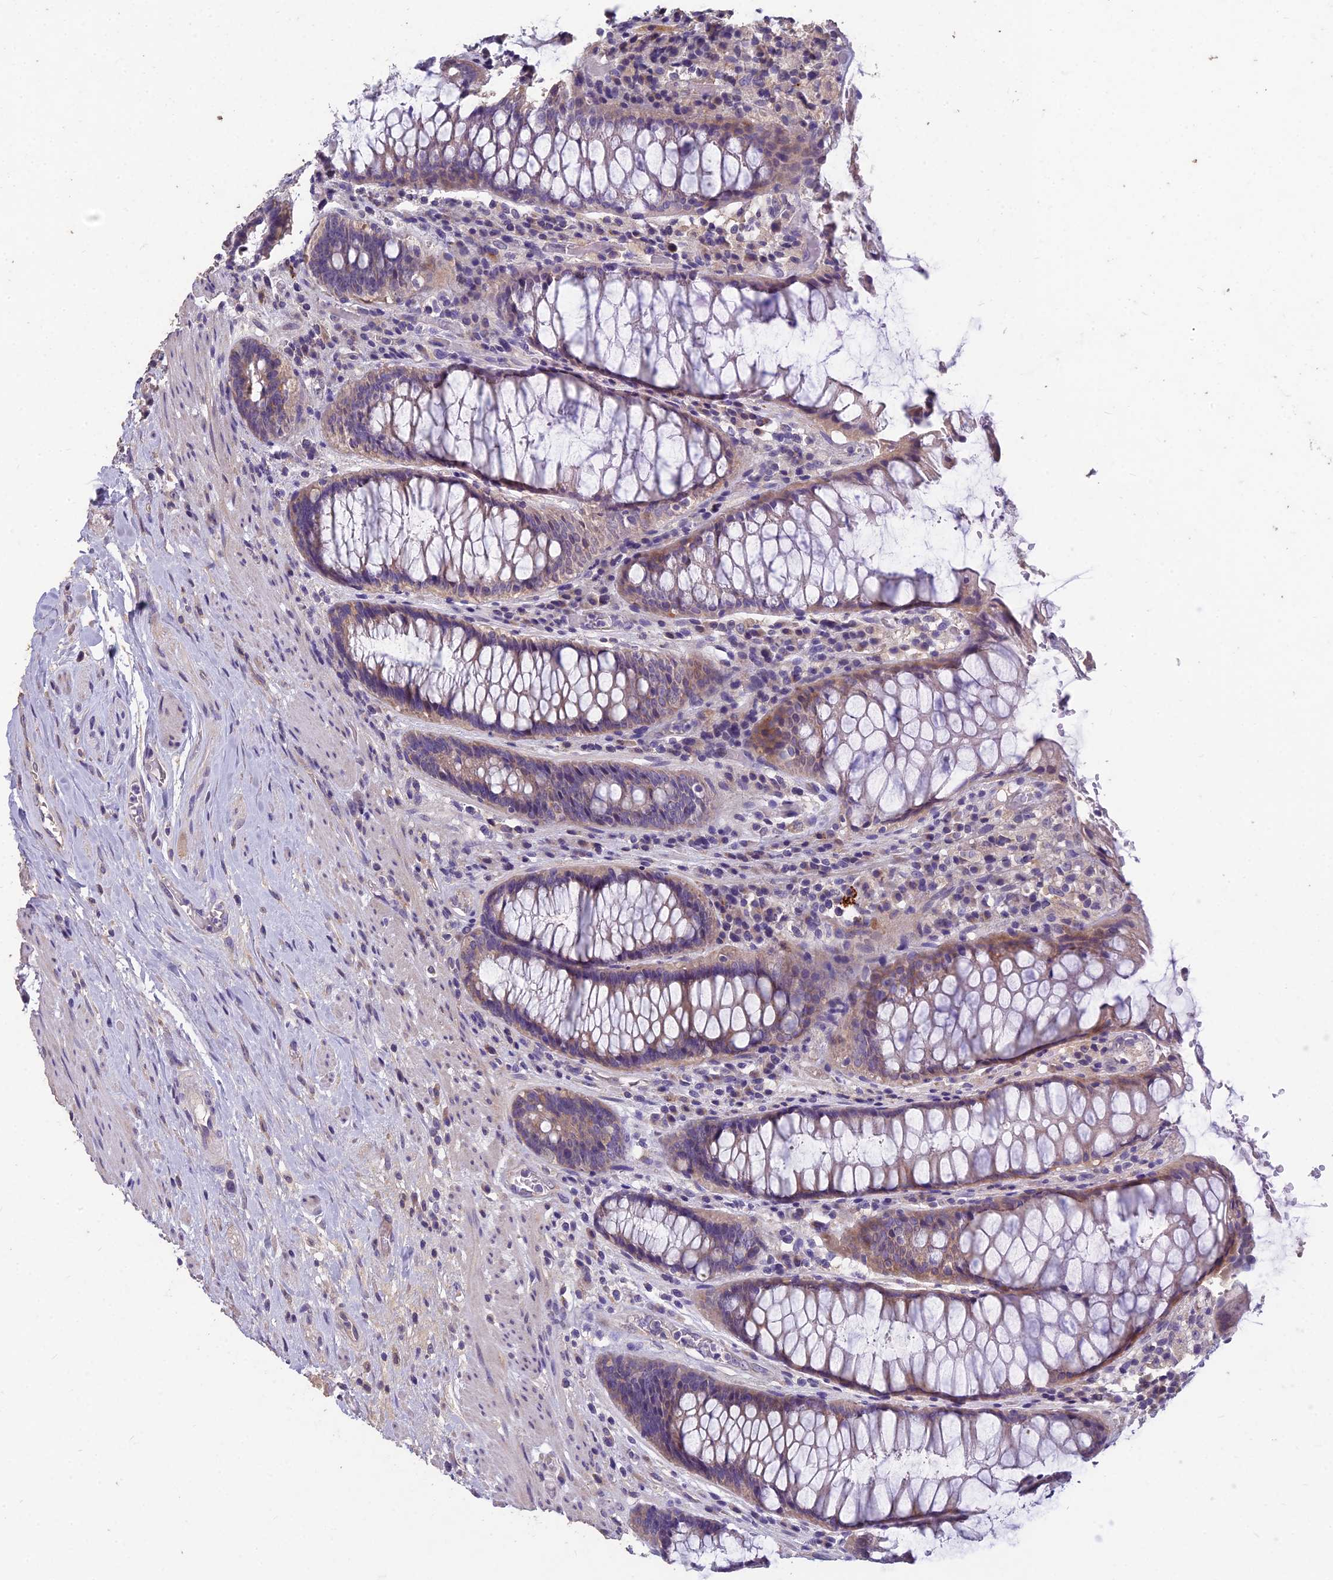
{"staining": {"intensity": "moderate", "quantity": "25%-75%", "location": "cytoplasmic/membranous"}, "tissue": "rectum", "cell_type": "Glandular cells", "image_type": "normal", "snomed": [{"axis": "morphology", "description": "Normal tissue, NOS"}, {"axis": "topography", "description": "Rectum"}], "caption": "Rectum stained with IHC shows moderate cytoplasmic/membranous expression in approximately 25%-75% of glandular cells.", "gene": "CEACAM16", "patient": {"sex": "male", "age": 64}}